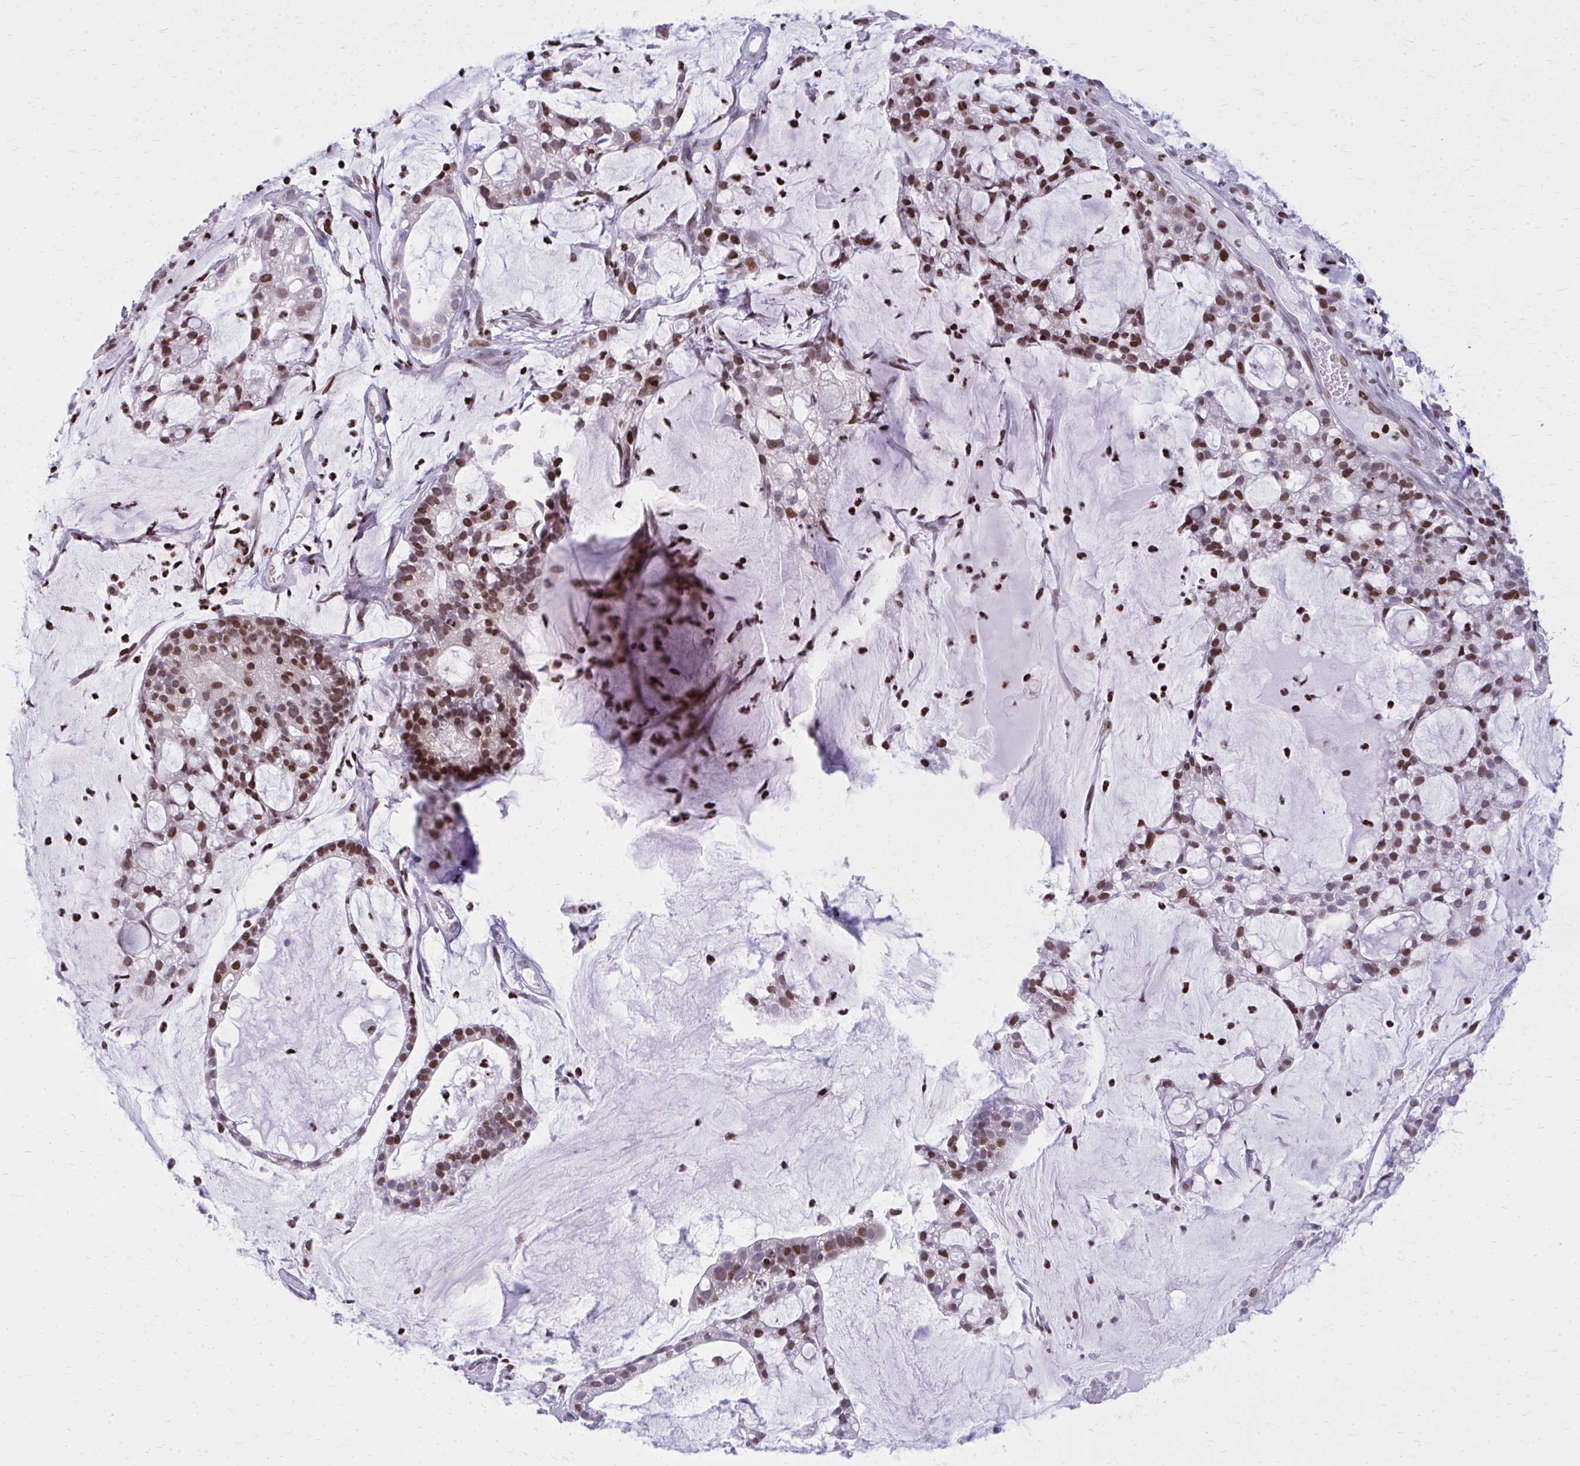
{"staining": {"intensity": "moderate", "quantity": "25%-75%", "location": "nuclear"}, "tissue": "cervical cancer", "cell_type": "Tumor cells", "image_type": "cancer", "snomed": [{"axis": "morphology", "description": "Adenocarcinoma, NOS"}, {"axis": "topography", "description": "Cervix"}], "caption": "High-power microscopy captured an immunohistochemistry (IHC) image of adenocarcinoma (cervical), revealing moderate nuclear expression in about 25%-75% of tumor cells. (Brightfield microscopy of DAB IHC at high magnification).", "gene": "AP5M1", "patient": {"sex": "female", "age": 41}}